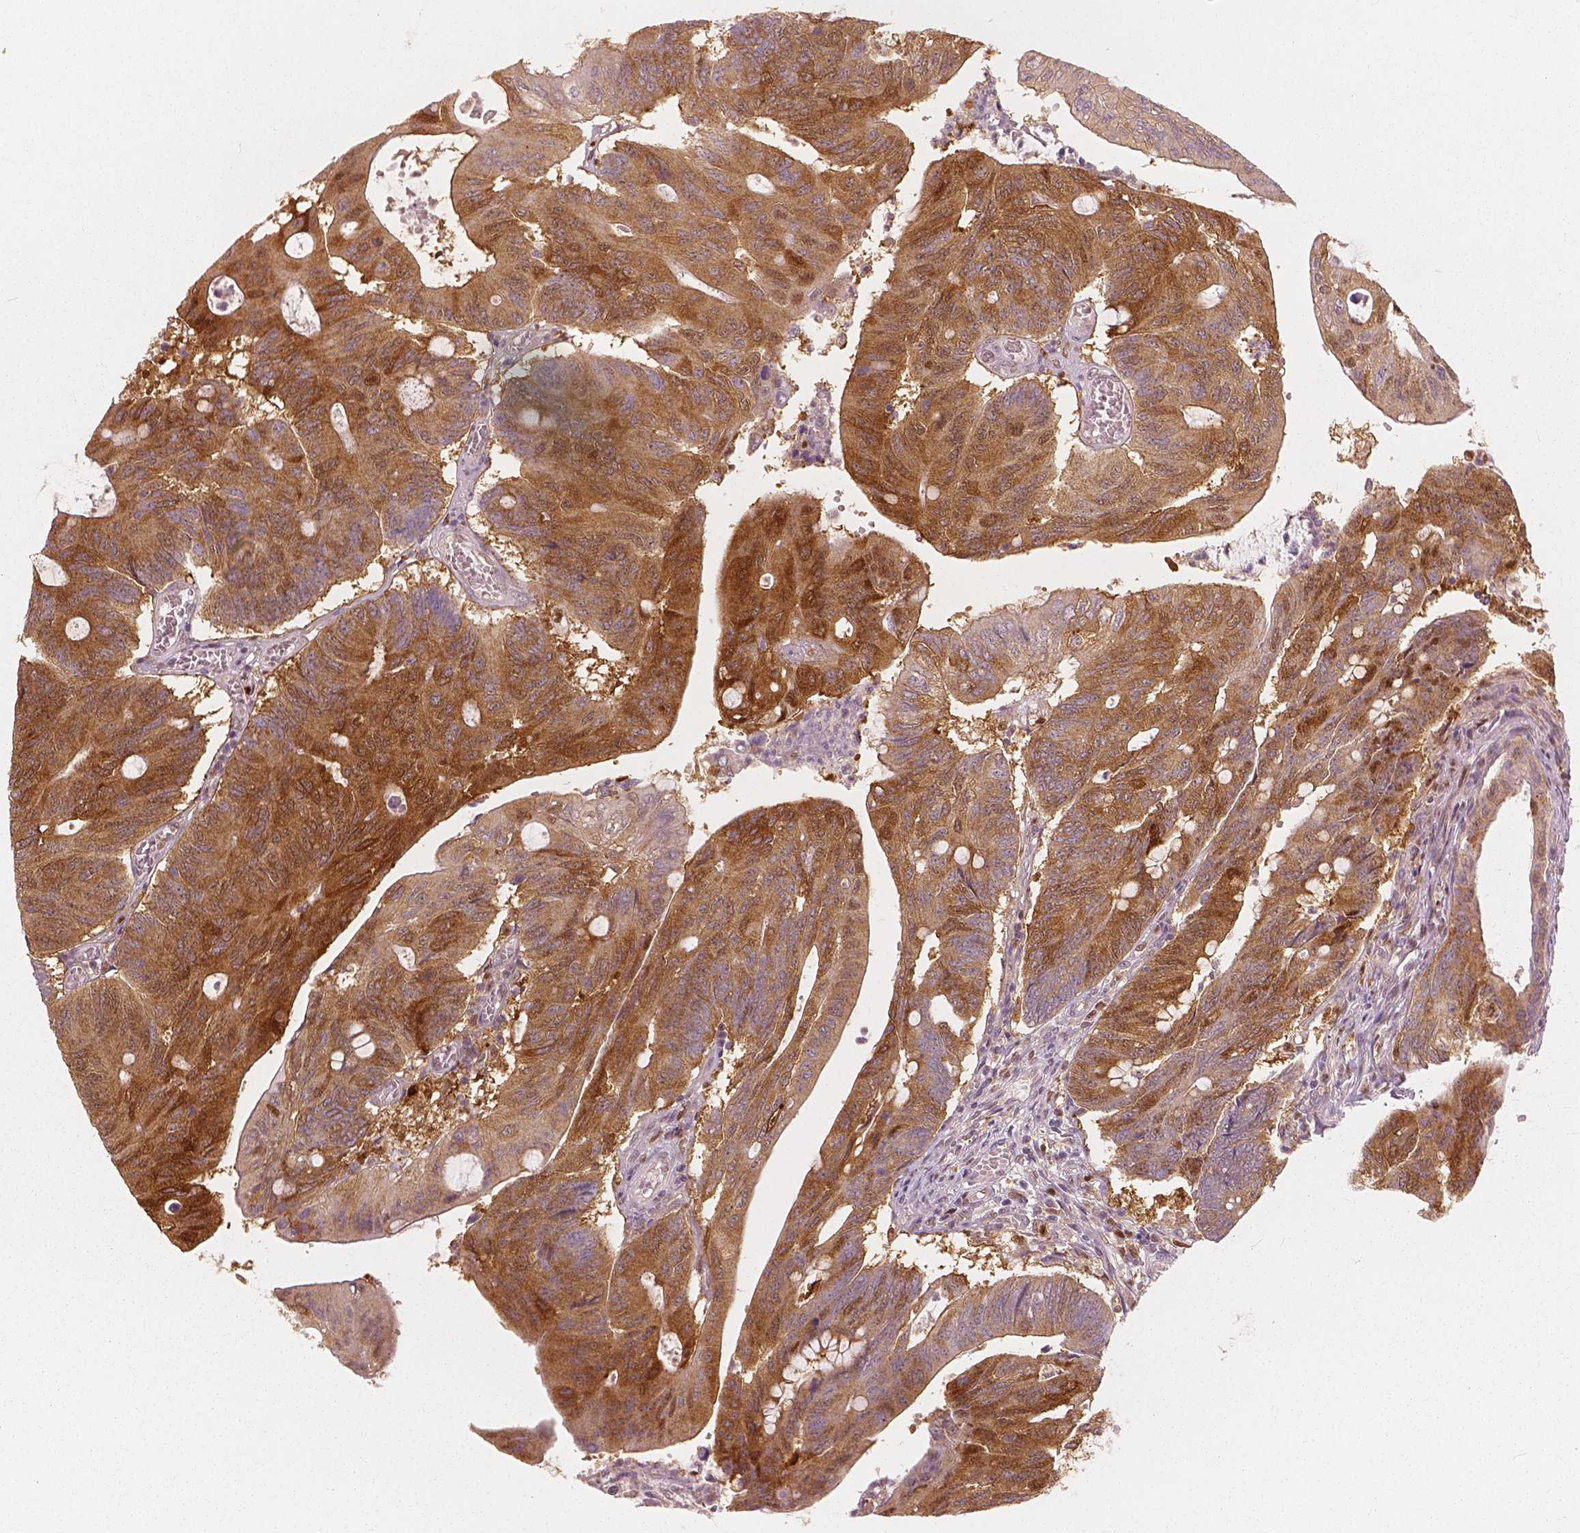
{"staining": {"intensity": "strong", "quantity": ">75%", "location": "cytoplasmic/membranous,nuclear"}, "tissue": "colorectal cancer", "cell_type": "Tumor cells", "image_type": "cancer", "snomed": [{"axis": "morphology", "description": "Adenocarcinoma, NOS"}, {"axis": "topography", "description": "Colon"}], "caption": "IHC photomicrograph of human colorectal cancer stained for a protein (brown), which shows high levels of strong cytoplasmic/membranous and nuclear expression in approximately >75% of tumor cells.", "gene": "SQSTM1", "patient": {"sex": "male", "age": 65}}